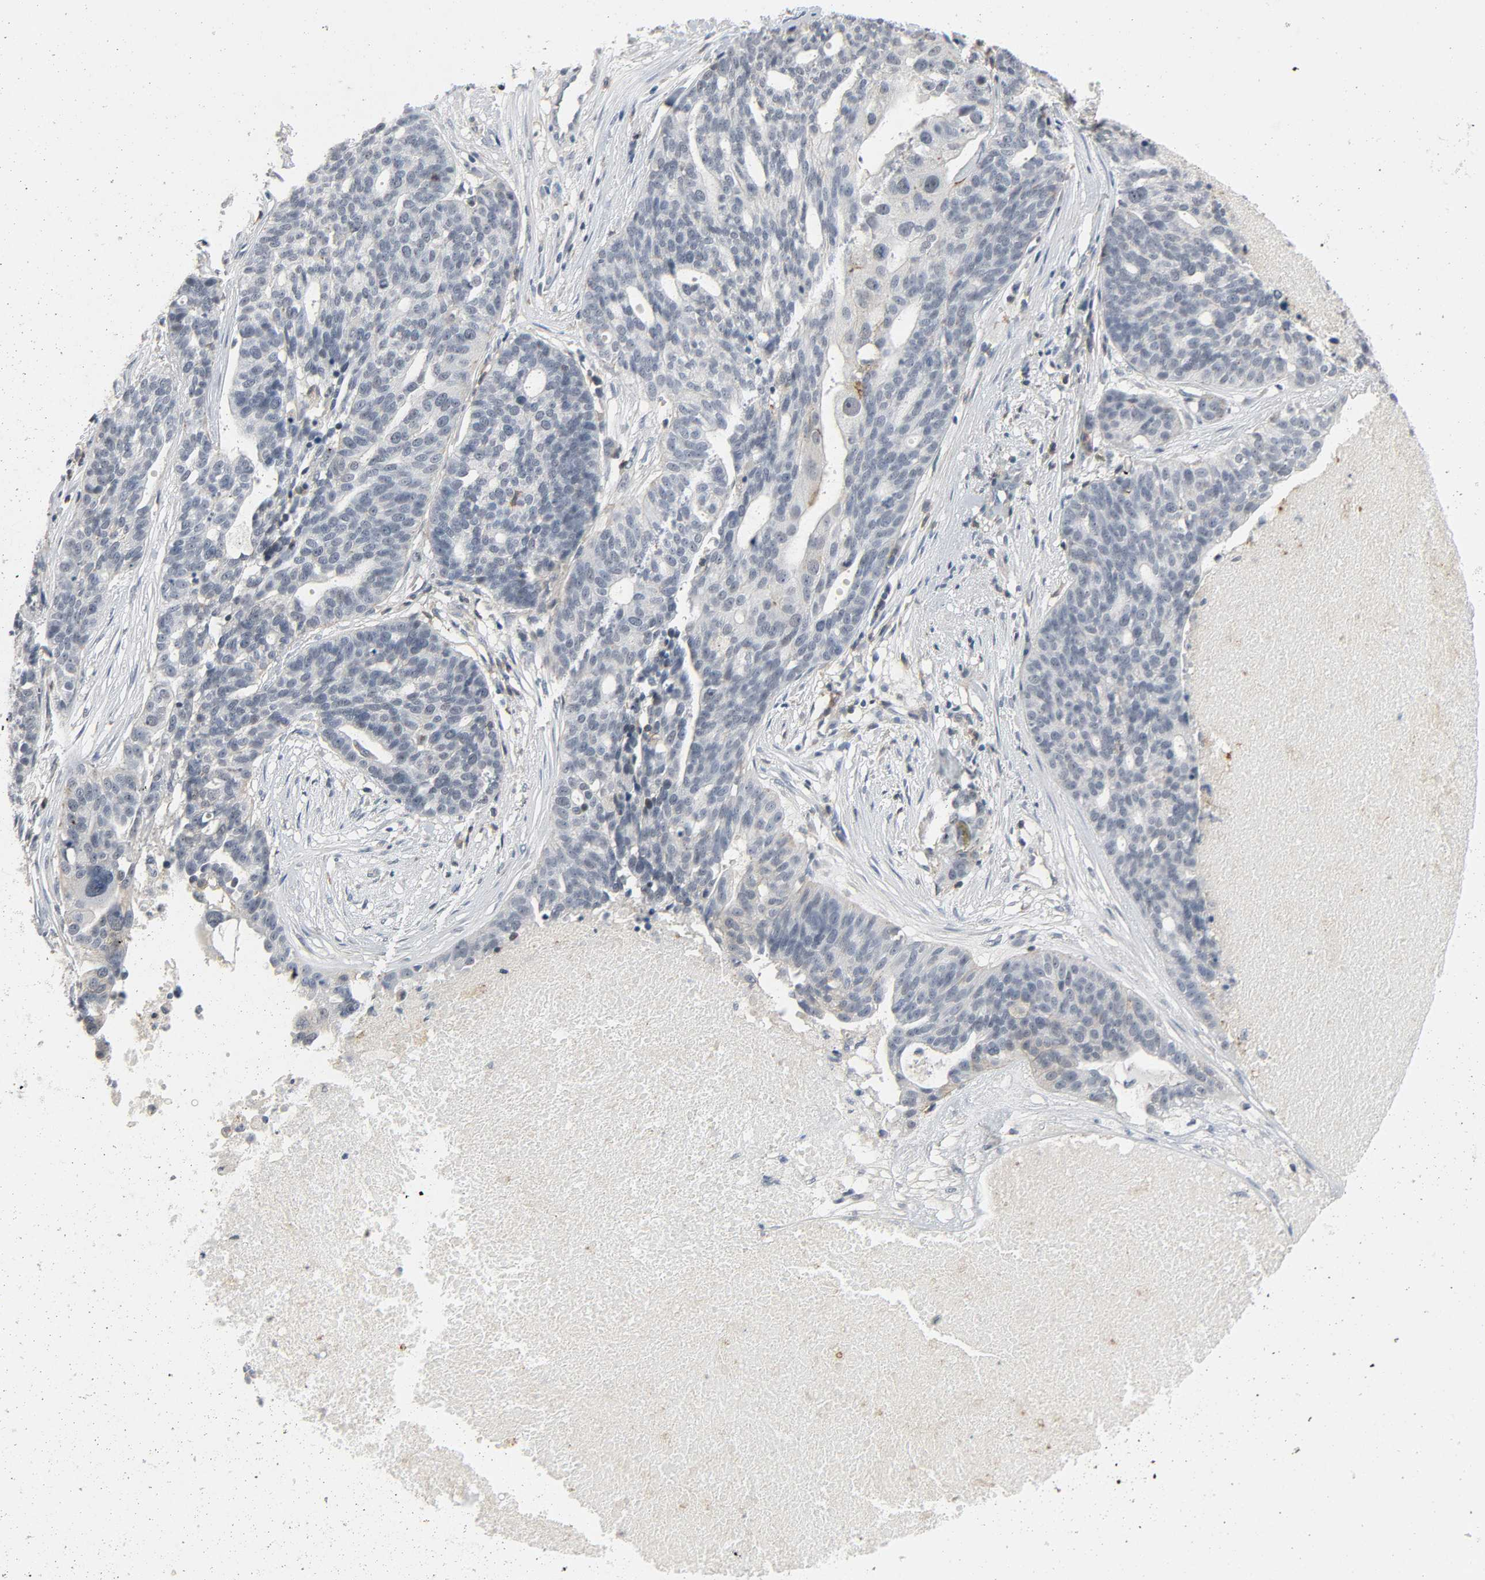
{"staining": {"intensity": "weak", "quantity": "<25%", "location": "cytoplasmic/membranous"}, "tissue": "ovarian cancer", "cell_type": "Tumor cells", "image_type": "cancer", "snomed": [{"axis": "morphology", "description": "Cystadenocarcinoma, serous, NOS"}, {"axis": "topography", "description": "Ovary"}], "caption": "Tumor cells are negative for protein expression in human ovarian cancer.", "gene": "CD4", "patient": {"sex": "female", "age": 59}}